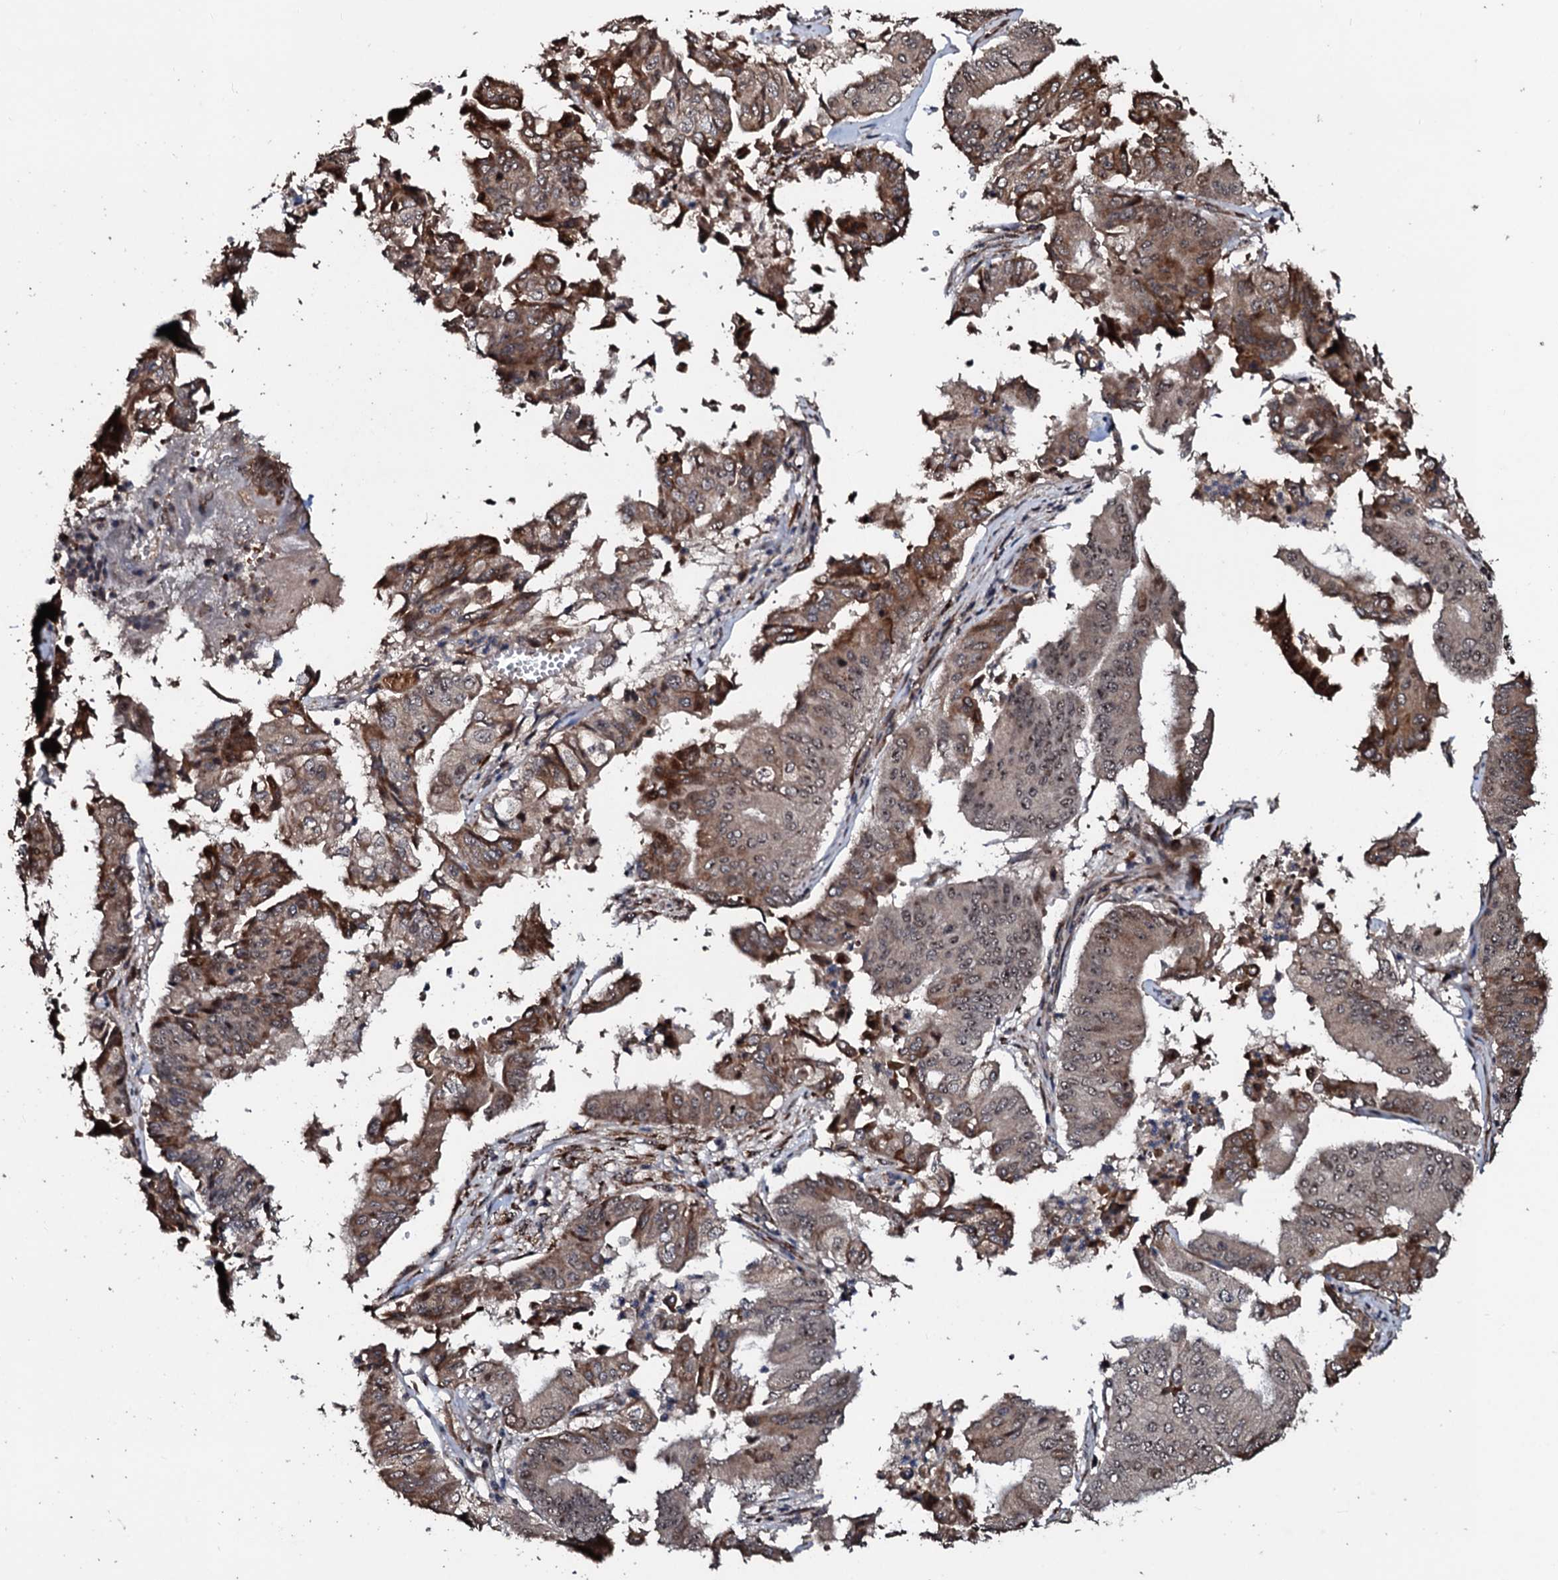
{"staining": {"intensity": "moderate", "quantity": ">75%", "location": "cytoplasmic/membranous,nuclear"}, "tissue": "pancreatic cancer", "cell_type": "Tumor cells", "image_type": "cancer", "snomed": [{"axis": "morphology", "description": "Adenocarcinoma, NOS"}, {"axis": "topography", "description": "Pancreas"}], "caption": "Immunohistochemical staining of pancreatic adenocarcinoma reveals moderate cytoplasmic/membranous and nuclear protein expression in approximately >75% of tumor cells.", "gene": "SUPT7L", "patient": {"sex": "female", "age": 77}}